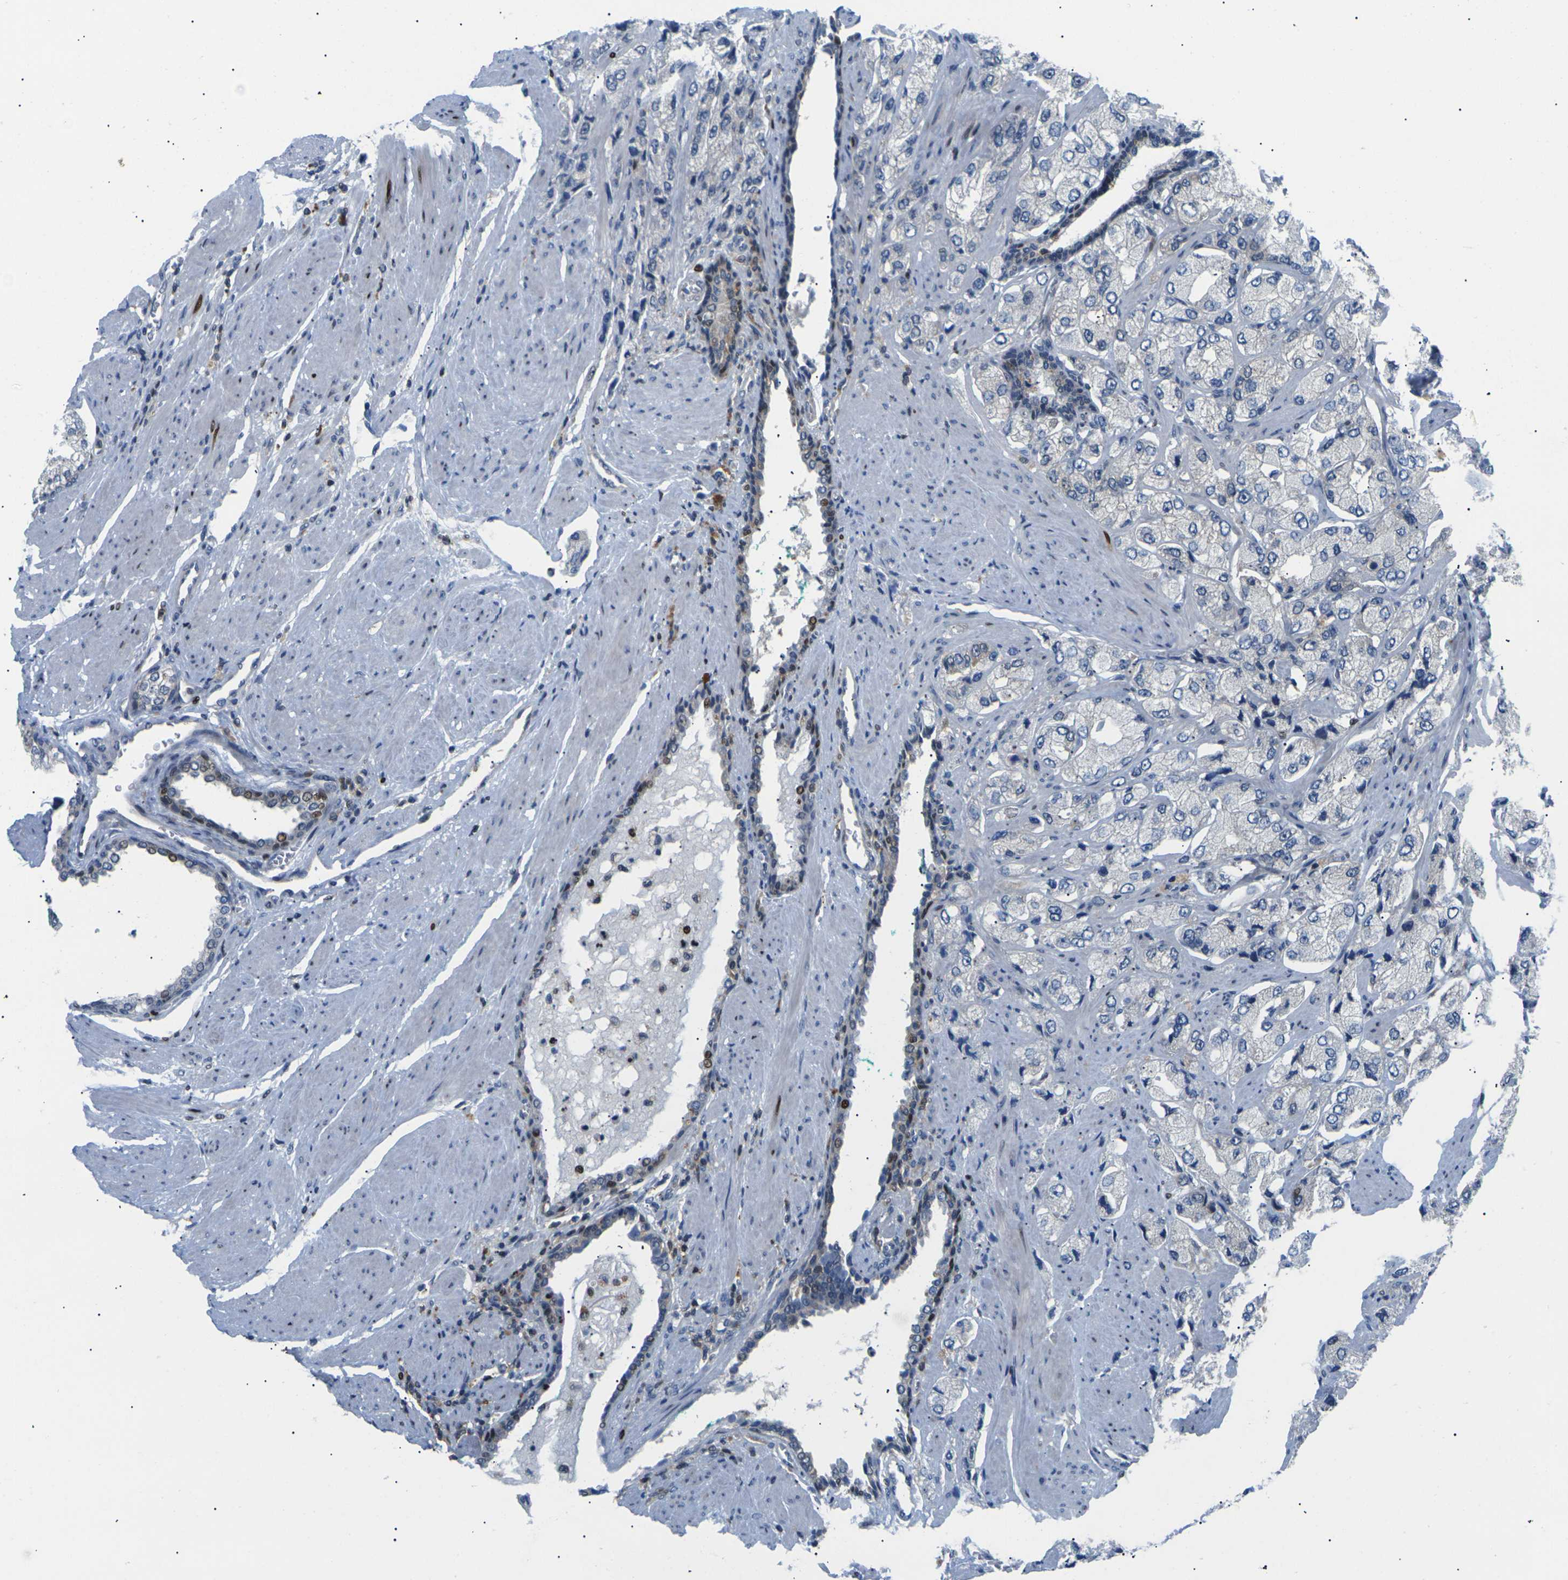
{"staining": {"intensity": "negative", "quantity": "none", "location": "none"}, "tissue": "prostate cancer", "cell_type": "Tumor cells", "image_type": "cancer", "snomed": [{"axis": "morphology", "description": "Adenocarcinoma, High grade"}, {"axis": "topography", "description": "Prostate"}], "caption": "An immunohistochemistry photomicrograph of high-grade adenocarcinoma (prostate) is shown. There is no staining in tumor cells of high-grade adenocarcinoma (prostate). (DAB (3,3'-diaminobenzidine) immunohistochemistry (IHC), high magnification).", "gene": "RPS6KA3", "patient": {"sex": "male", "age": 58}}